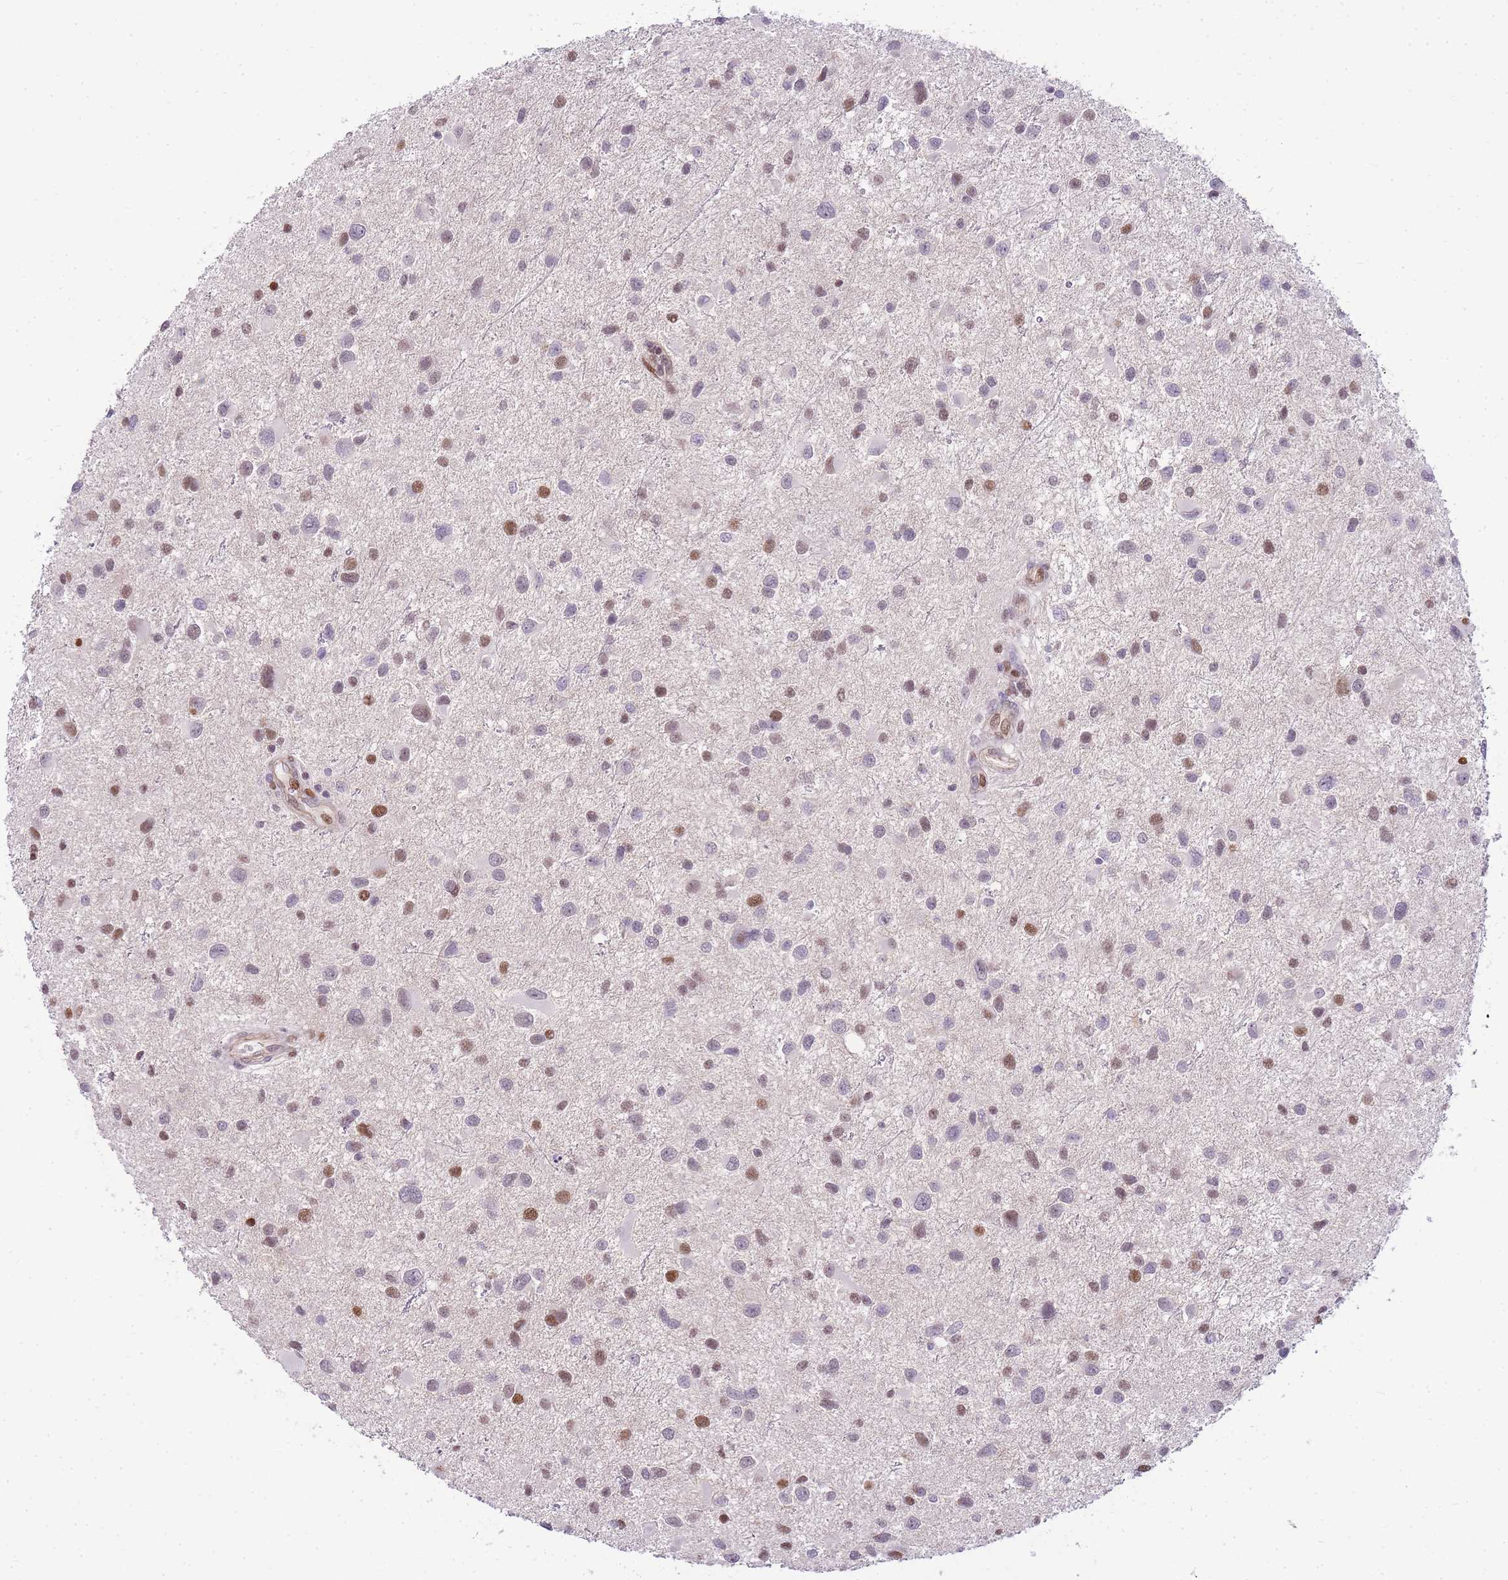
{"staining": {"intensity": "moderate", "quantity": "<25%", "location": "nuclear"}, "tissue": "glioma", "cell_type": "Tumor cells", "image_type": "cancer", "snomed": [{"axis": "morphology", "description": "Glioma, malignant, Low grade"}, {"axis": "topography", "description": "Brain"}], "caption": "Low-grade glioma (malignant) was stained to show a protein in brown. There is low levels of moderate nuclear expression in approximately <25% of tumor cells.", "gene": "CLBA1", "patient": {"sex": "female", "age": 32}}